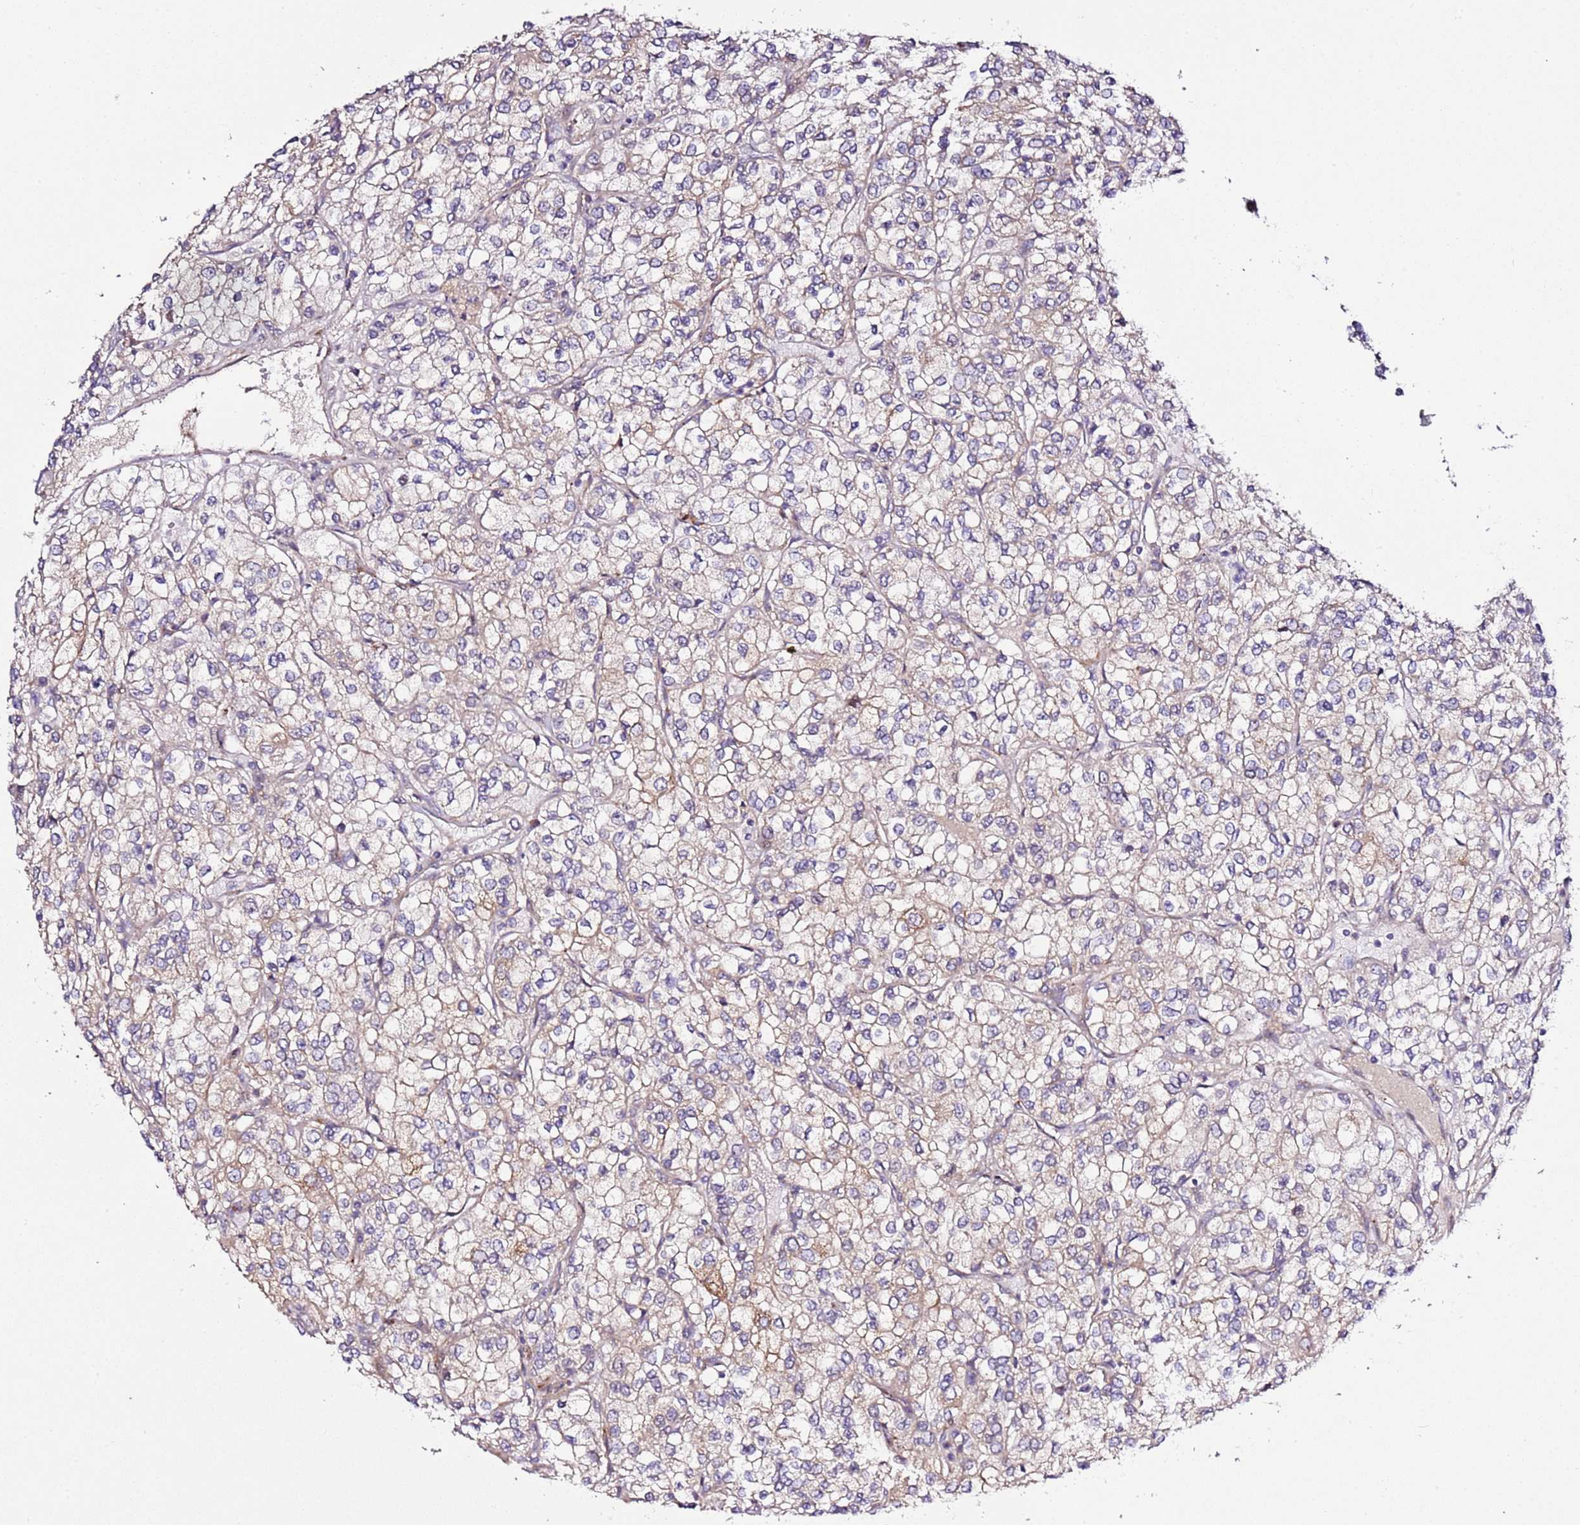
{"staining": {"intensity": "weak", "quantity": "<25%", "location": "cytoplasmic/membranous"}, "tissue": "renal cancer", "cell_type": "Tumor cells", "image_type": "cancer", "snomed": [{"axis": "morphology", "description": "Adenocarcinoma, NOS"}, {"axis": "topography", "description": "Kidney"}], "caption": "Immunohistochemical staining of renal cancer shows no significant positivity in tumor cells.", "gene": "PVRIG", "patient": {"sex": "male", "age": 80}}